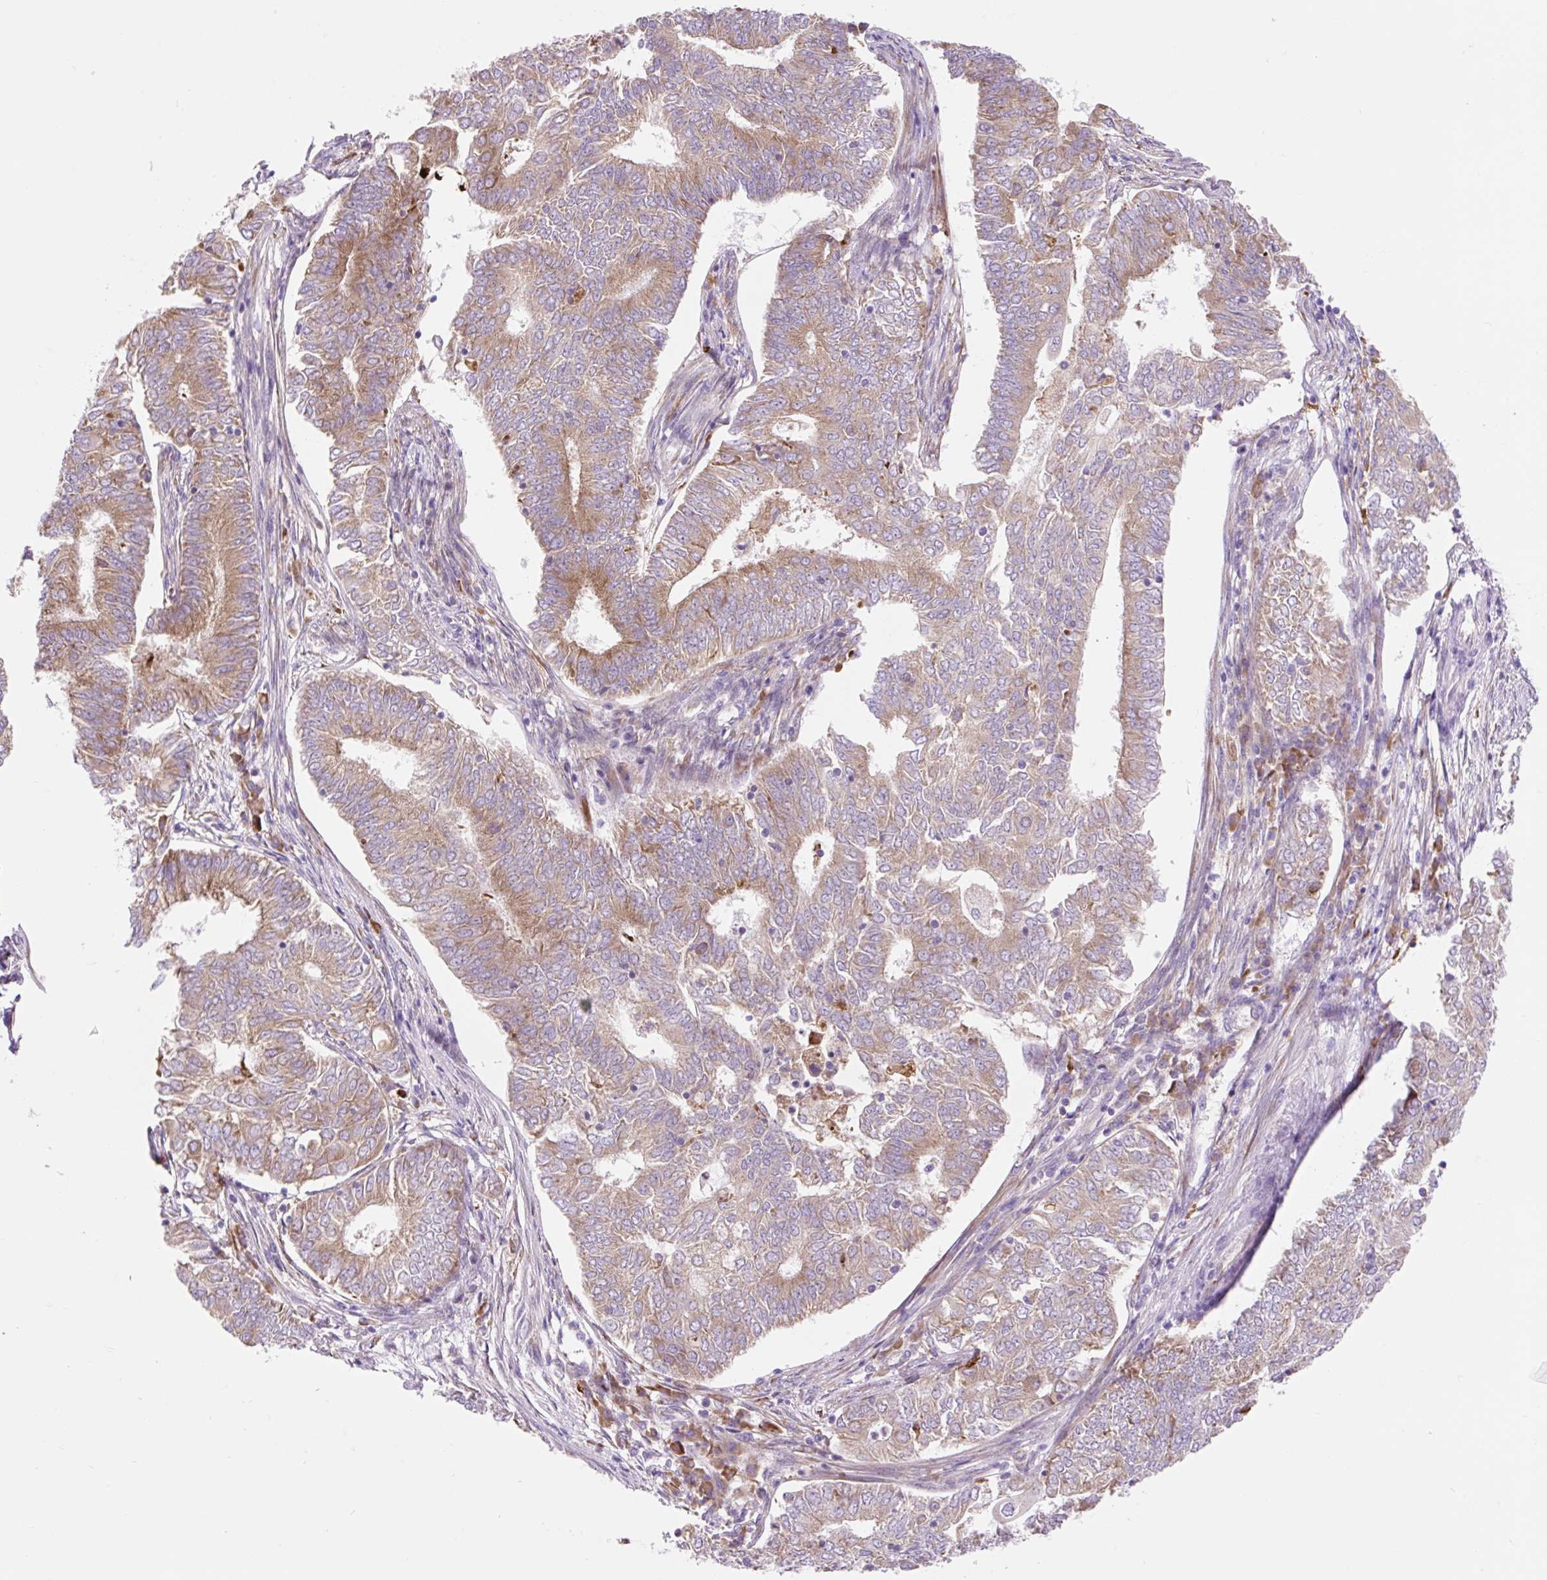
{"staining": {"intensity": "moderate", "quantity": ">75%", "location": "cytoplasmic/membranous"}, "tissue": "endometrial cancer", "cell_type": "Tumor cells", "image_type": "cancer", "snomed": [{"axis": "morphology", "description": "Adenocarcinoma, NOS"}, {"axis": "topography", "description": "Endometrium"}], "caption": "This photomicrograph exhibits immunohistochemistry (IHC) staining of human endometrial adenocarcinoma, with medium moderate cytoplasmic/membranous staining in approximately >75% of tumor cells.", "gene": "GPR45", "patient": {"sex": "female", "age": 62}}